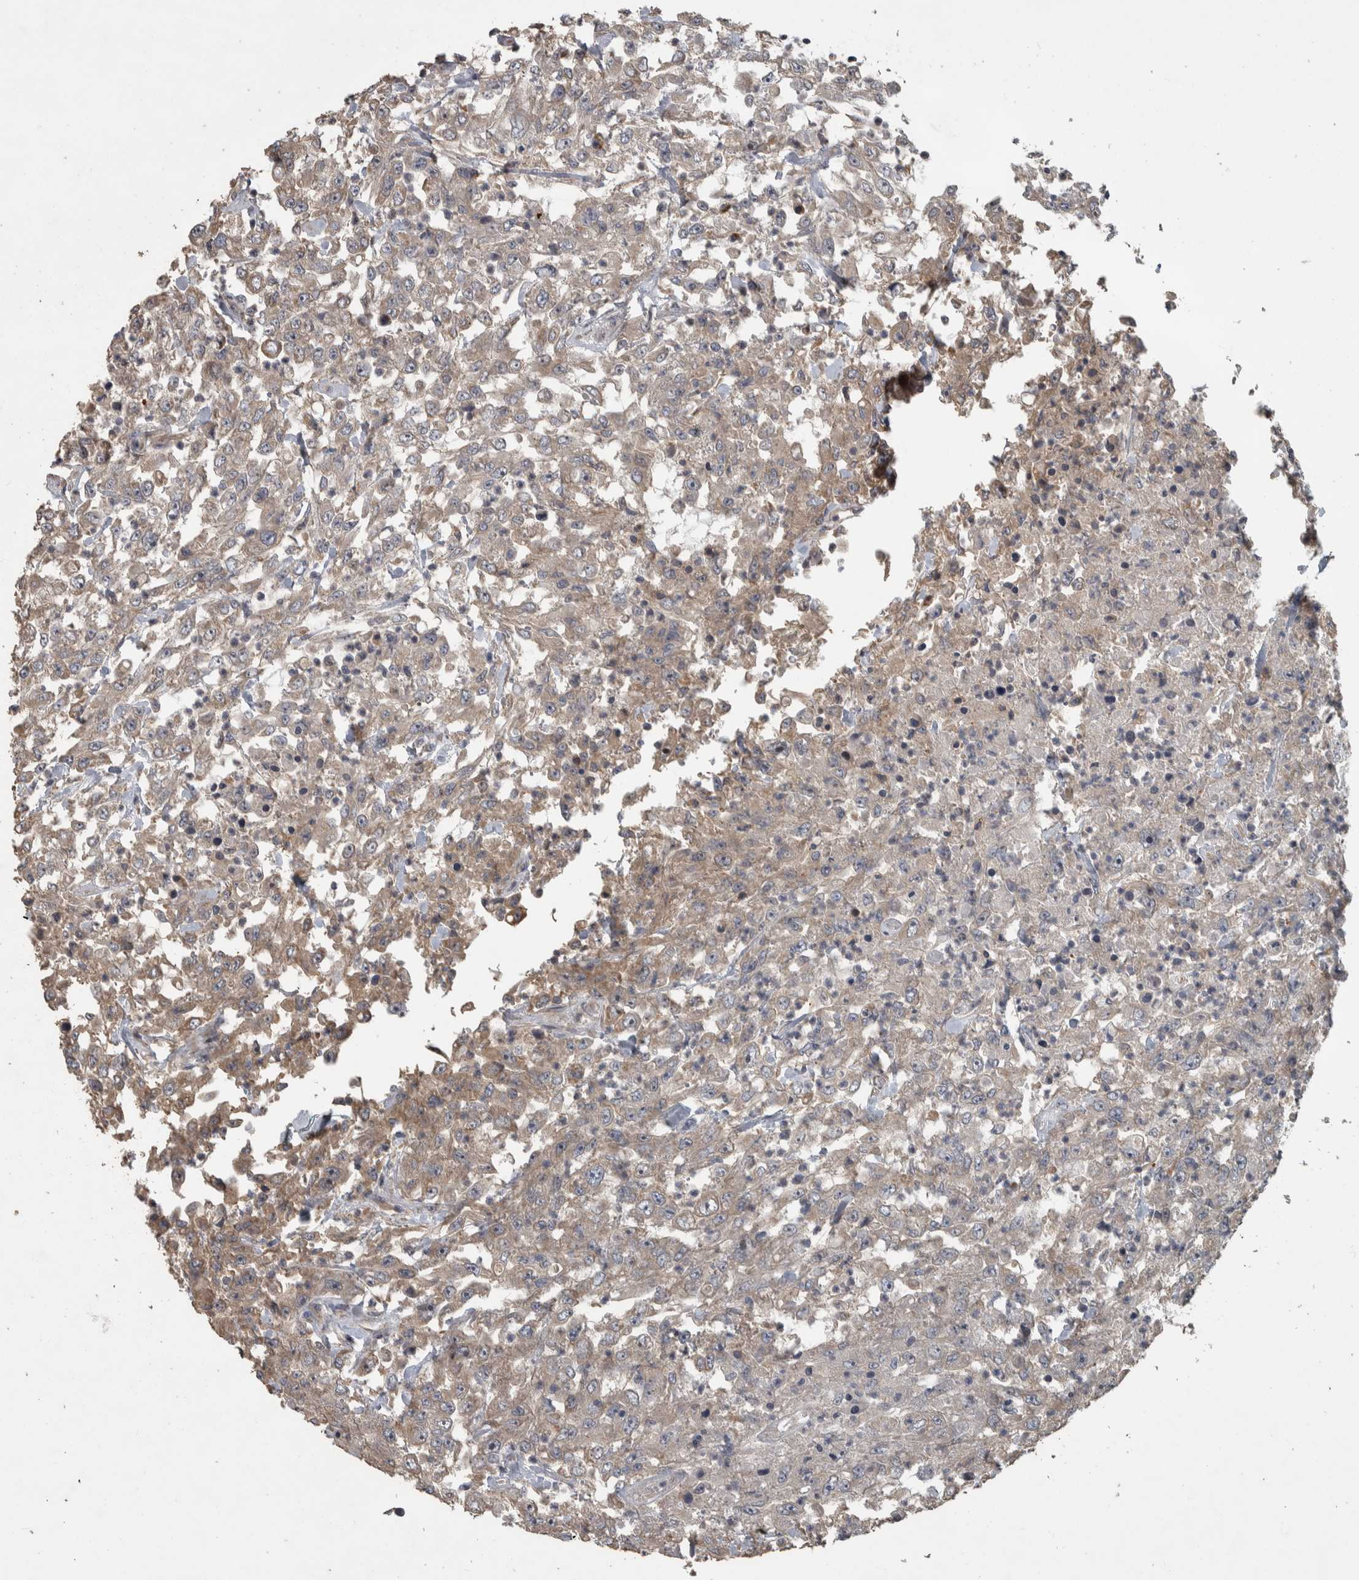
{"staining": {"intensity": "weak", "quantity": ">75%", "location": "cytoplasmic/membranous"}, "tissue": "urothelial cancer", "cell_type": "Tumor cells", "image_type": "cancer", "snomed": [{"axis": "morphology", "description": "Urothelial carcinoma, High grade"}, {"axis": "topography", "description": "Urinary bladder"}], "caption": "The photomicrograph reveals a brown stain indicating the presence of a protein in the cytoplasmic/membranous of tumor cells in urothelial carcinoma (high-grade).", "gene": "ERAL1", "patient": {"sex": "male", "age": 46}}